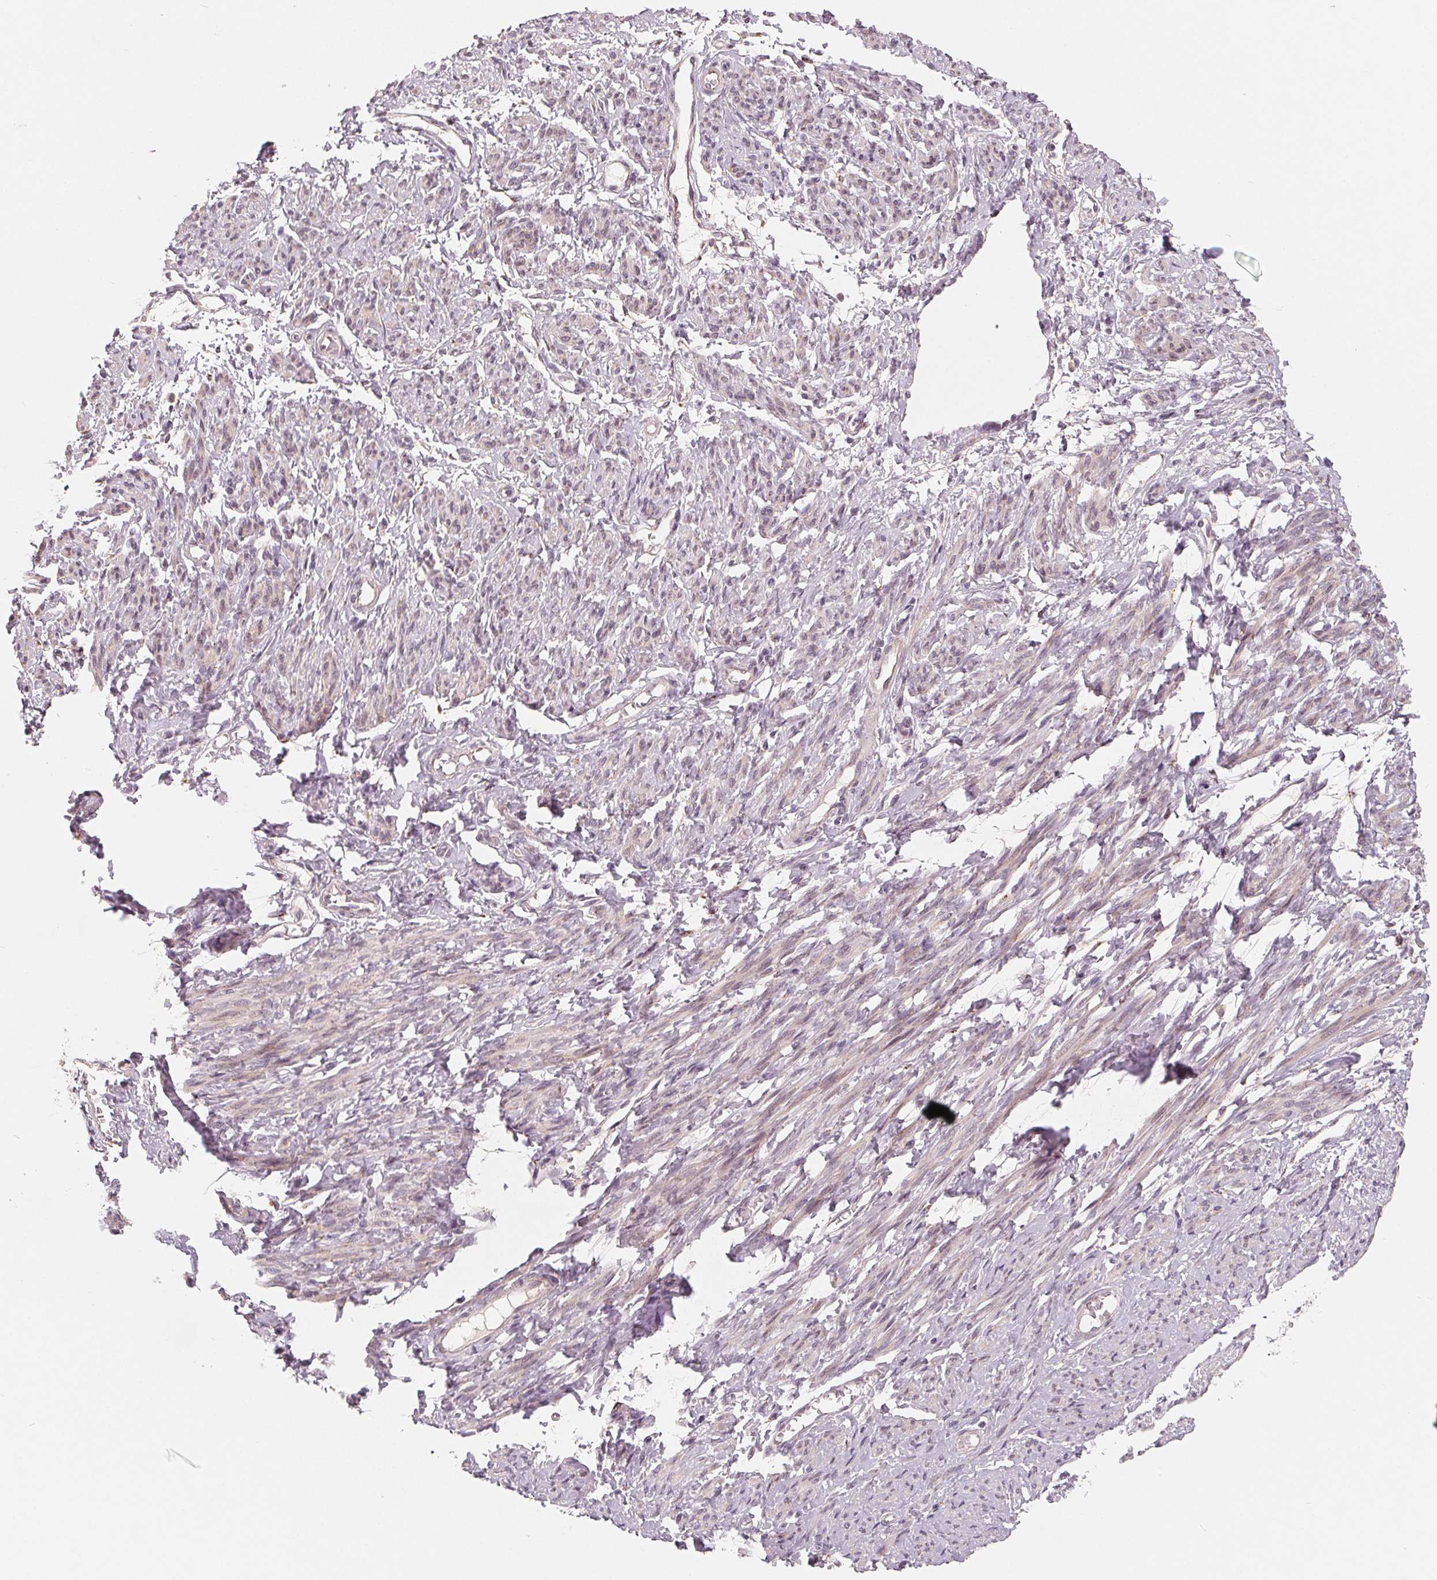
{"staining": {"intensity": "weak", "quantity": "25%-75%", "location": "cytoplasmic/membranous"}, "tissue": "smooth muscle", "cell_type": "Smooth muscle cells", "image_type": "normal", "snomed": [{"axis": "morphology", "description": "Normal tissue, NOS"}, {"axis": "topography", "description": "Smooth muscle"}], "caption": "IHC photomicrograph of benign smooth muscle stained for a protein (brown), which shows low levels of weak cytoplasmic/membranous expression in approximately 25%-75% of smooth muscle cells.", "gene": "TMSB15B", "patient": {"sex": "female", "age": 65}}